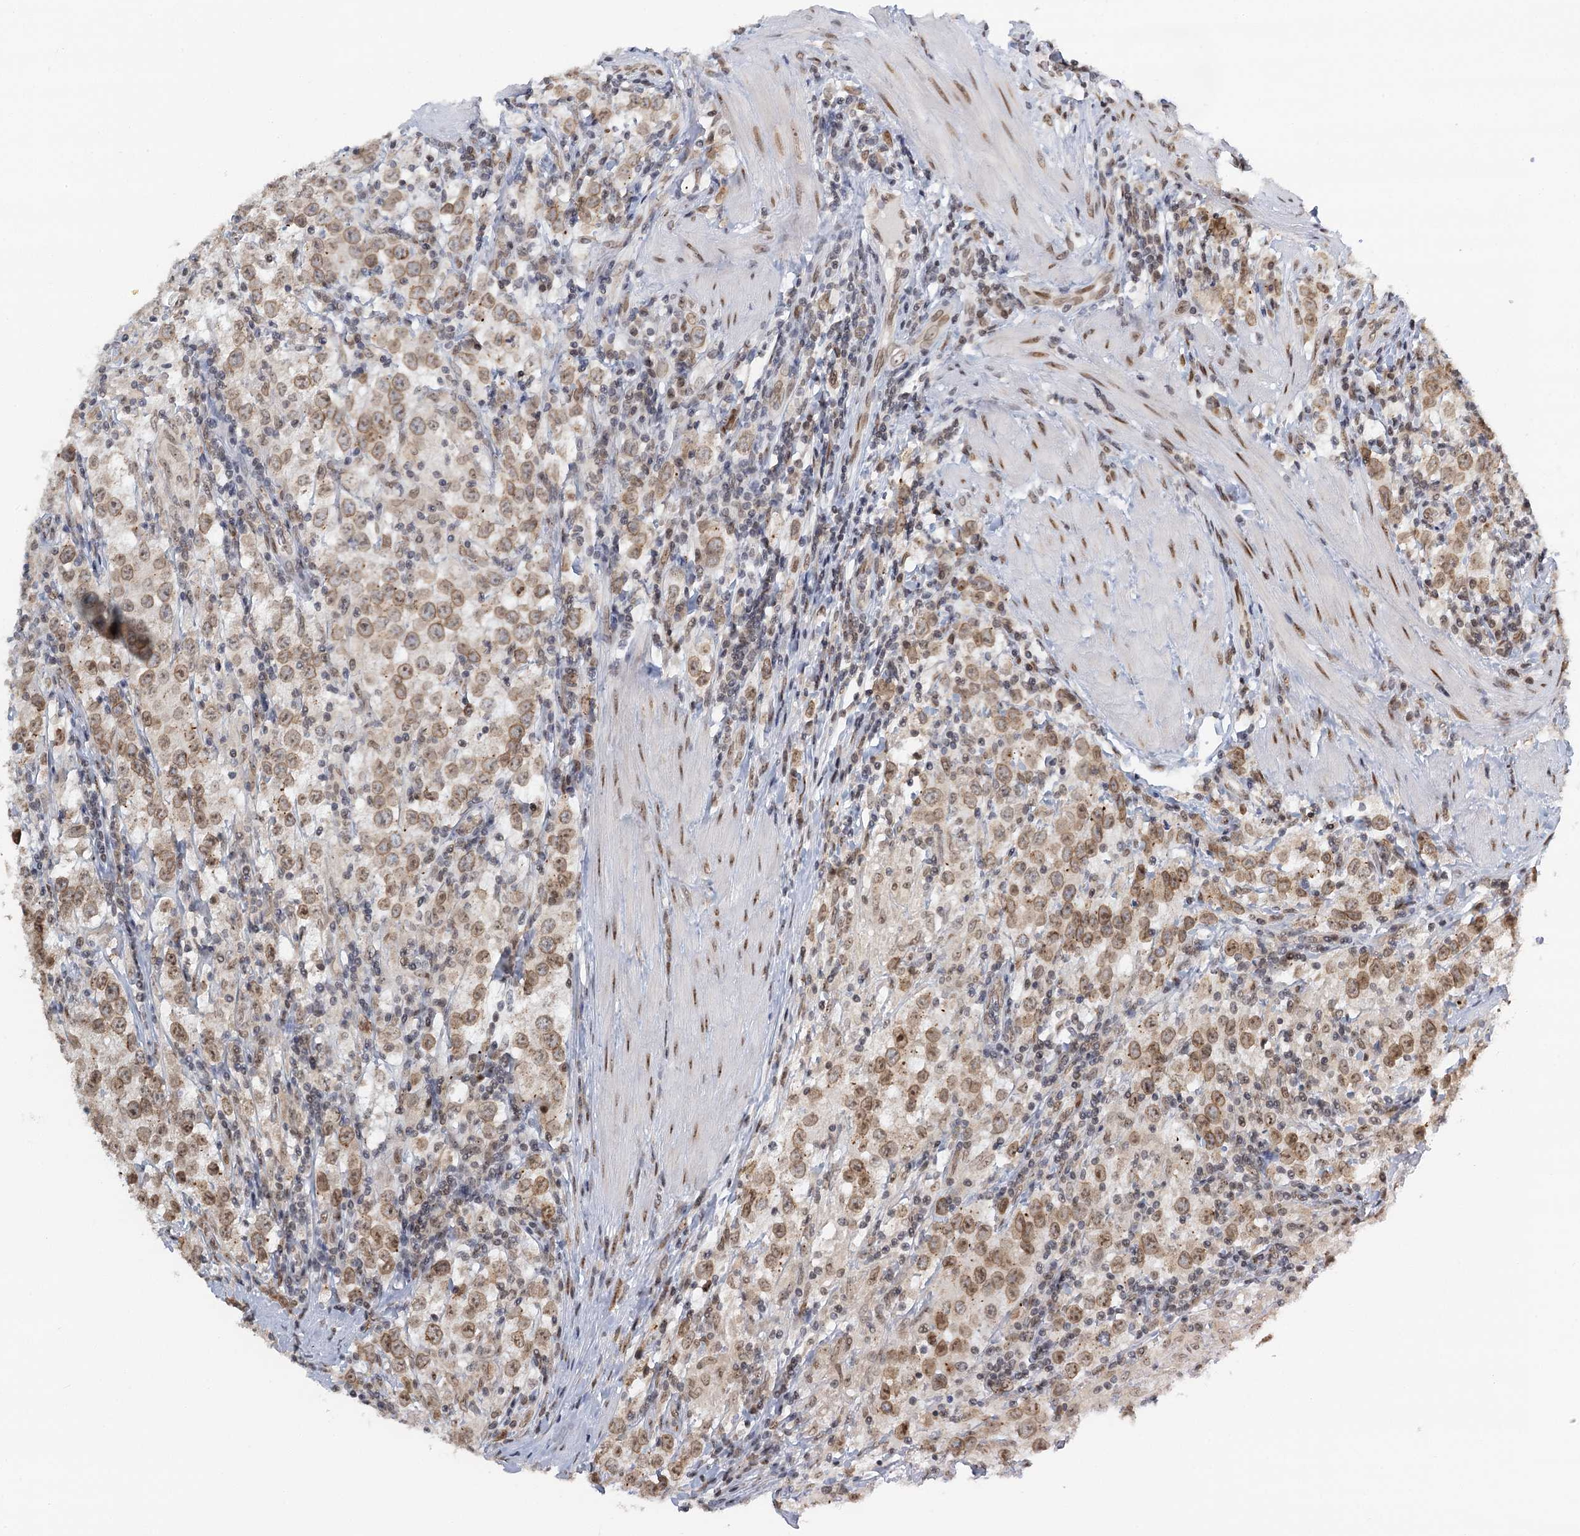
{"staining": {"intensity": "moderate", "quantity": ">75%", "location": "cytoplasmic/membranous,nuclear"}, "tissue": "testis cancer", "cell_type": "Tumor cells", "image_type": "cancer", "snomed": [{"axis": "morphology", "description": "Seminoma, NOS"}, {"axis": "morphology", "description": "Carcinoma, Embryonal, NOS"}, {"axis": "topography", "description": "Testis"}], "caption": "This photomicrograph exhibits immunohistochemistry staining of human seminoma (testis), with medium moderate cytoplasmic/membranous and nuclear positivity in about >75% of tumor cells.", "gene": "TREX1", "patient": {"sex": "male", "age": 43}}